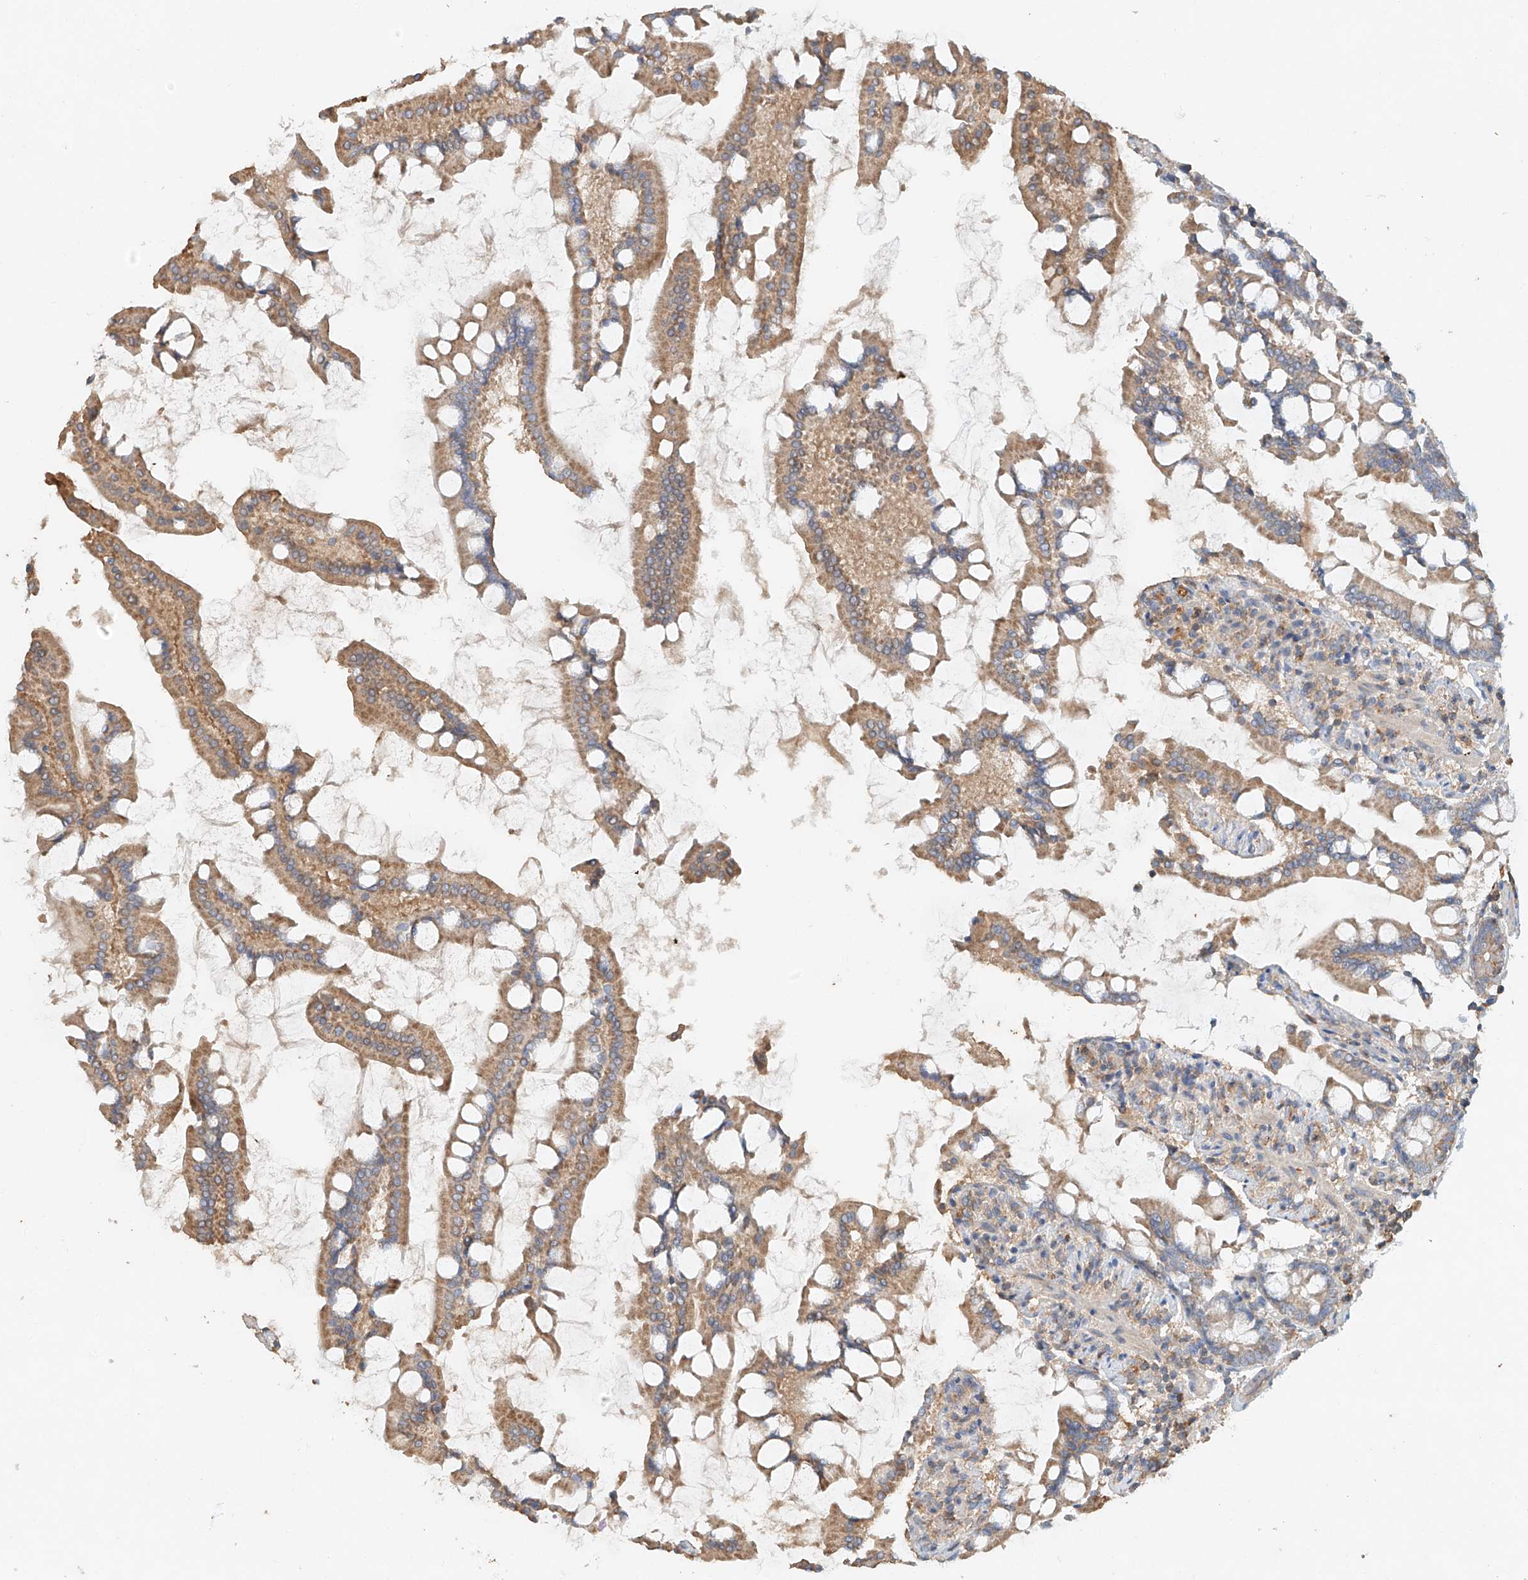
{"staining": {"intensity": "moderate", "quantity": ">75%", "location": "cytoplasmic/membranous"}, "tissue": "small intestine", "cell_type": "Glandular cells", "image_type": "normal", "snomed": [{"axis": "morphology", "description": "Normal tissue, NOS"}, {"axis": "topography", "description": "Small intestine"}], "caption": "IHC of benign small intestine exhibits medium levels of moderate cytoplasmic/membranous staining in approximately >75% of glandular cells.", "gene": "GNB1L", "patient": {"sex": "male", "age": 41}}